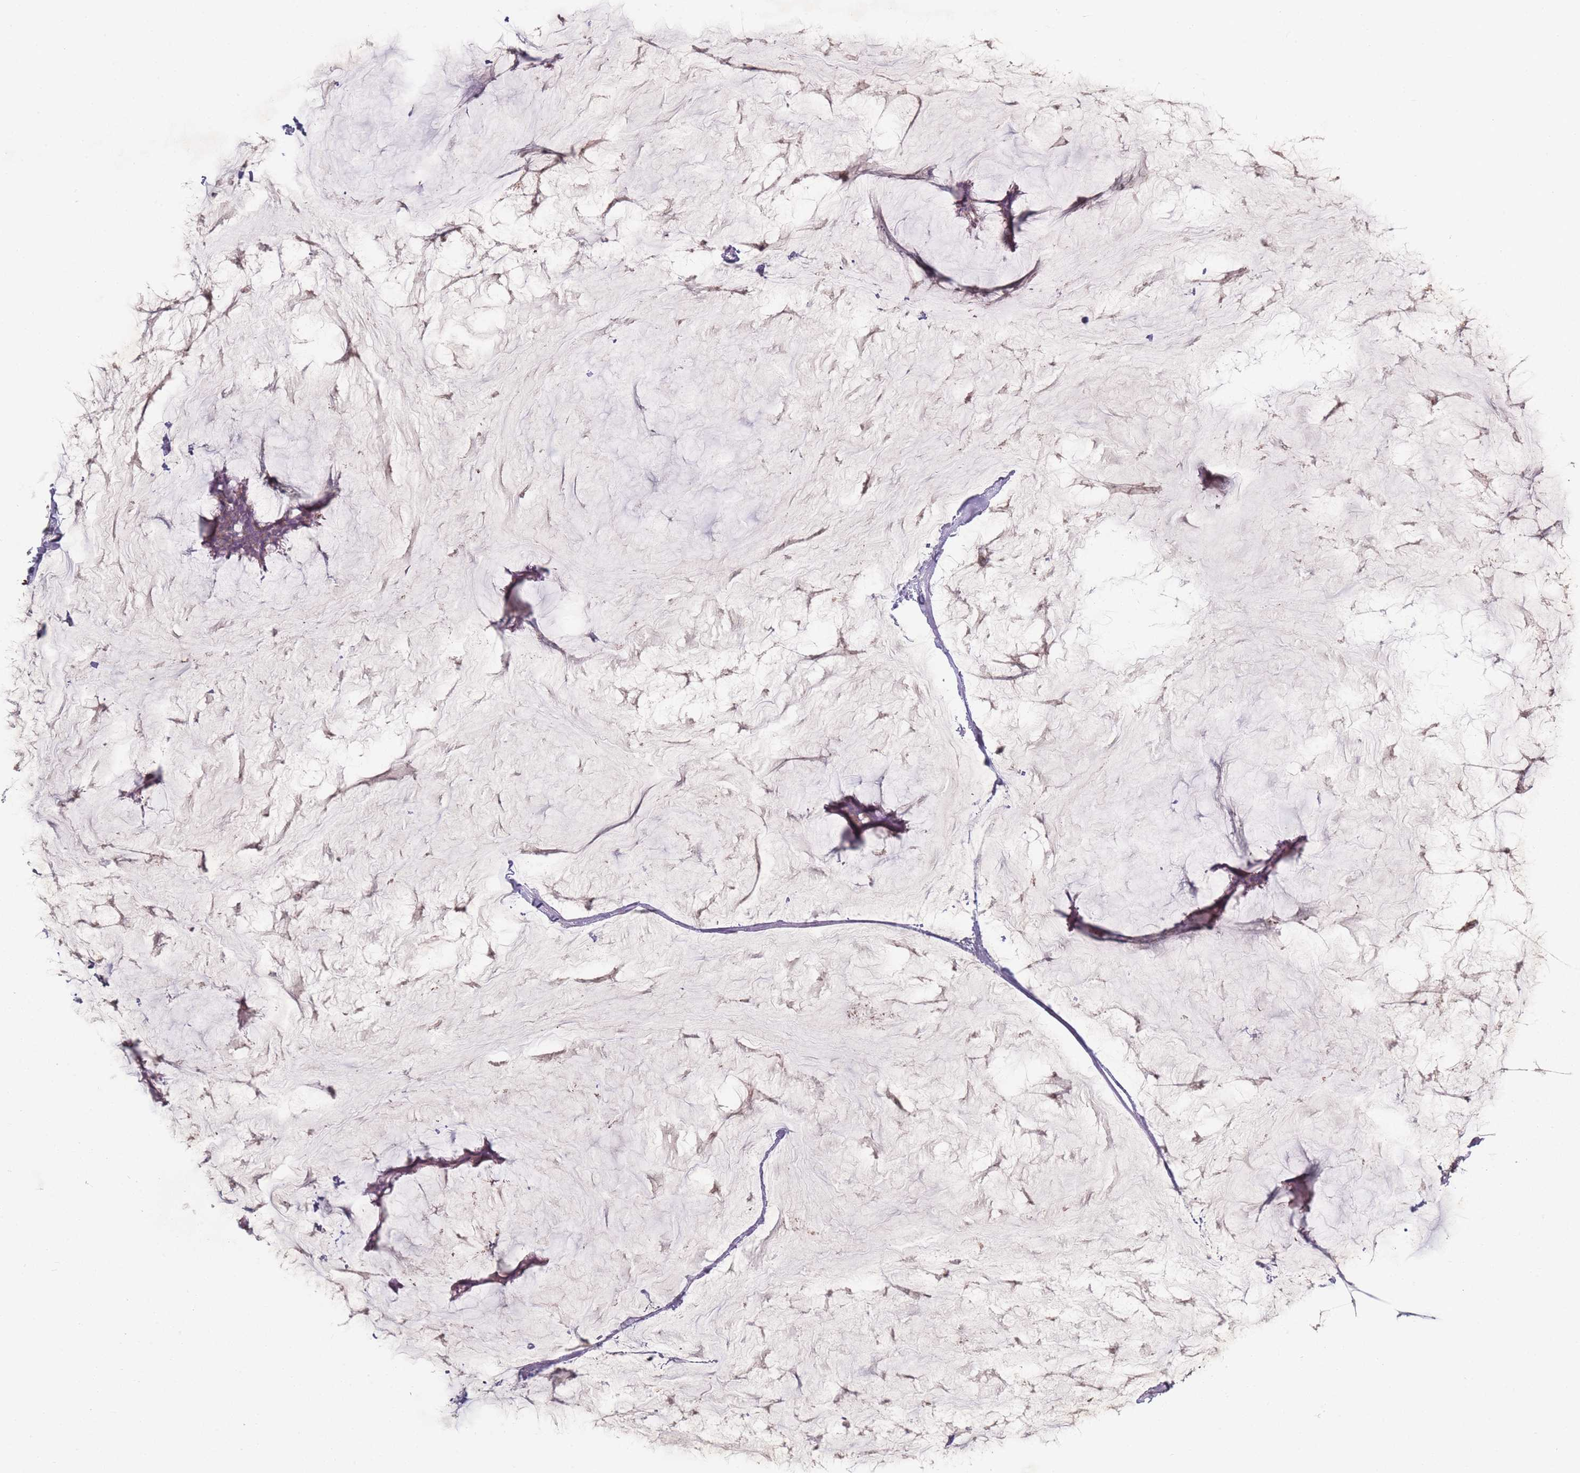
{"staining": {"intensity": "negative", "quantity": "none", "location": "none"}, "tissue": "breast cancer", "cell_type": "Tumor cells", "image_type": "cancer", "snomed": [{"axis": "morphology", "description": "Duct carcinoma"}, {"axis": "topography", "description": "Breast"}], "caption": "Immunohistochemical staining of human breast cancer demonstrates no significant staining in tumor cells.", "gene": "PEX11B", "patient": {"sex": "female", "age": 93}}